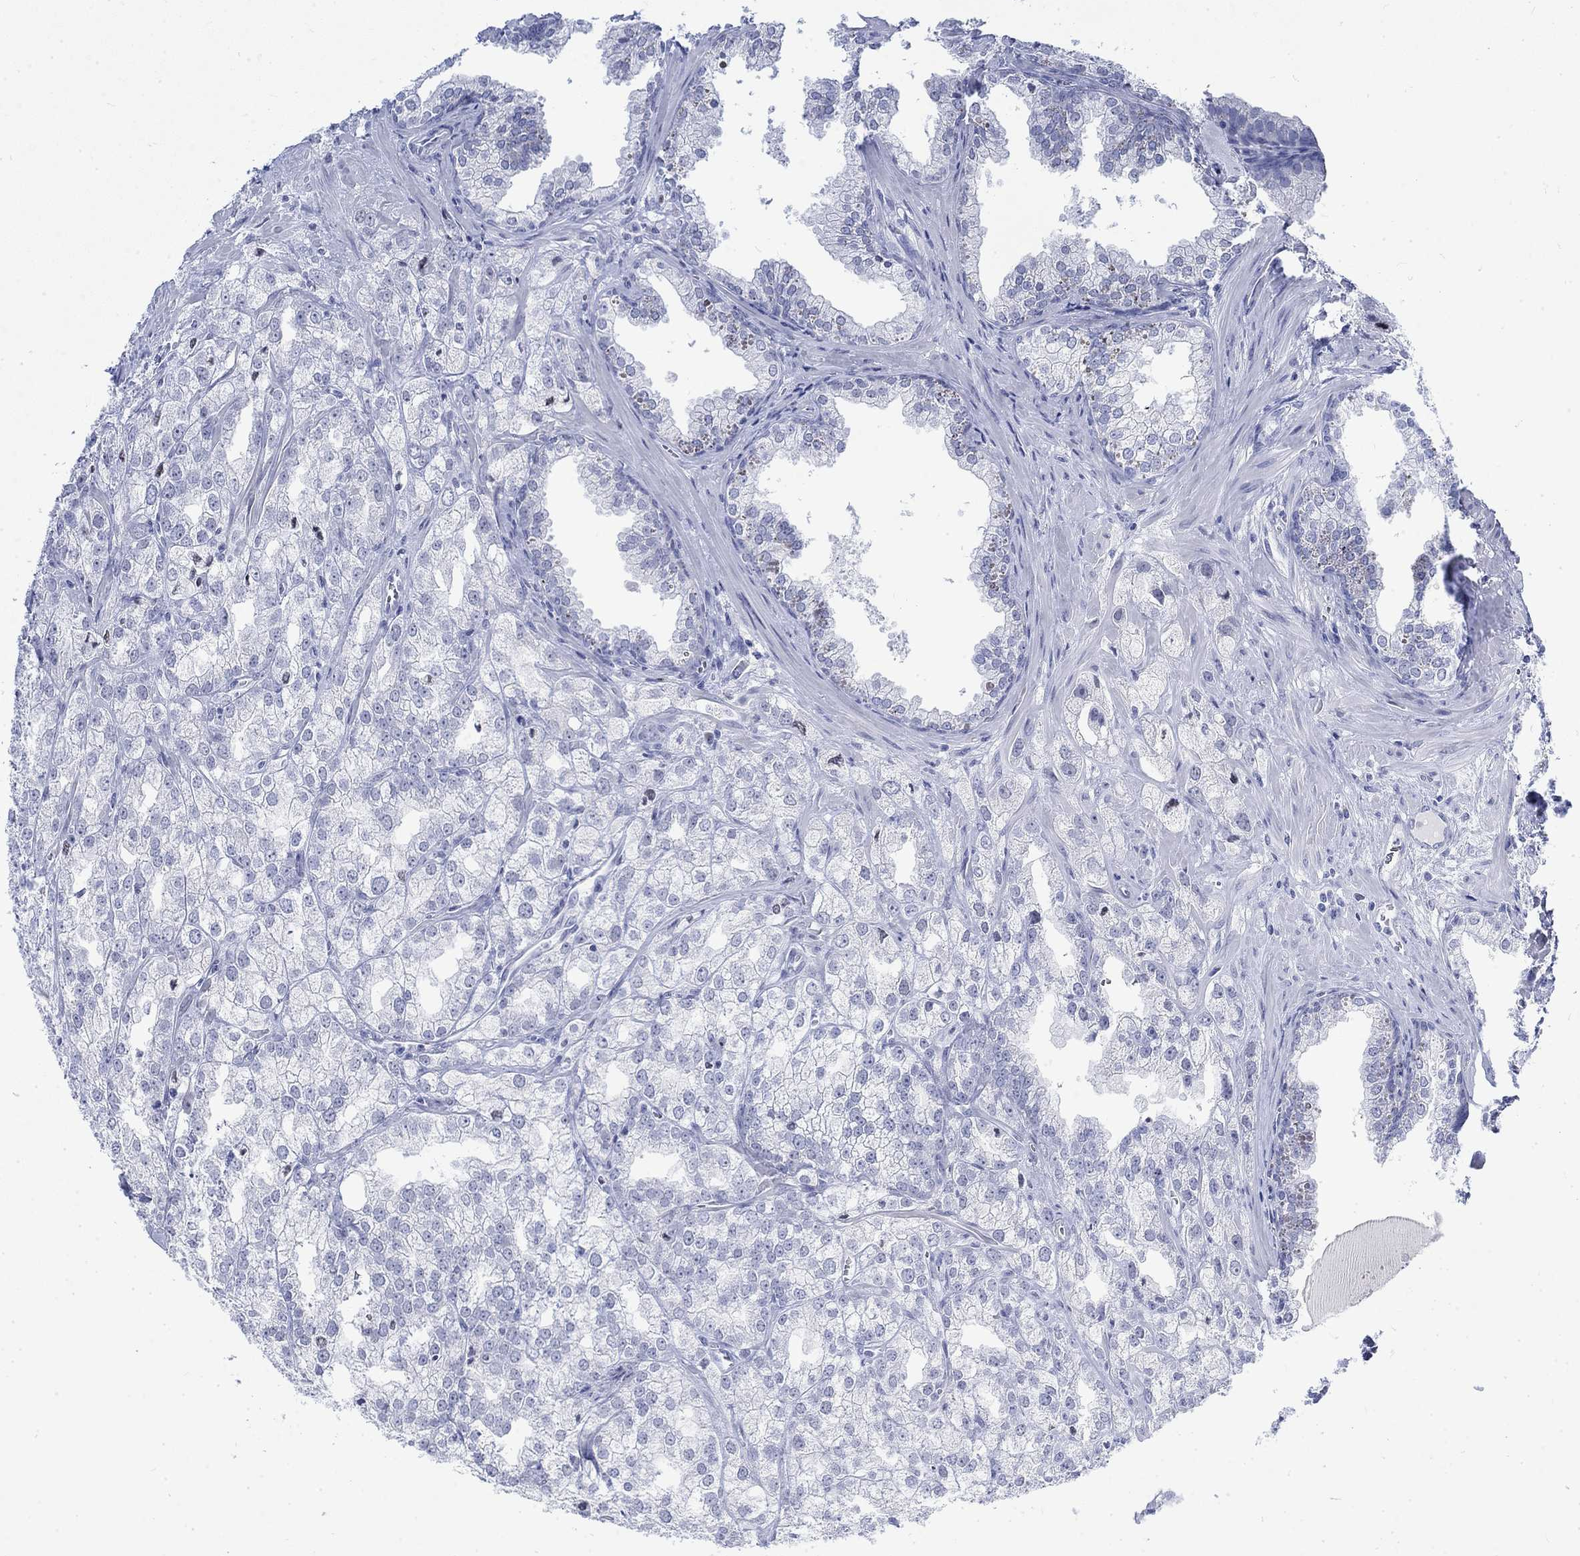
{"staining": {"intensity": "negative", "quantity": "none", "location": "none"}, "tissue": "prostate cancer", "cell_type": "Tumor cells", "image_type": "cancer", "snomed": [{"axis": "morphology", "description": "Adenocarcinoma, NOS"}, {"axis": "topography", "description": "Prostate"}], "caption": "This is a micrograph of immunohistochemistry staining of prostate cancer (adenocarcinoma), which shows no positivity in tumor cells.", "gene": "KRT76", "patient": {"sex": "male", "age": 70}}